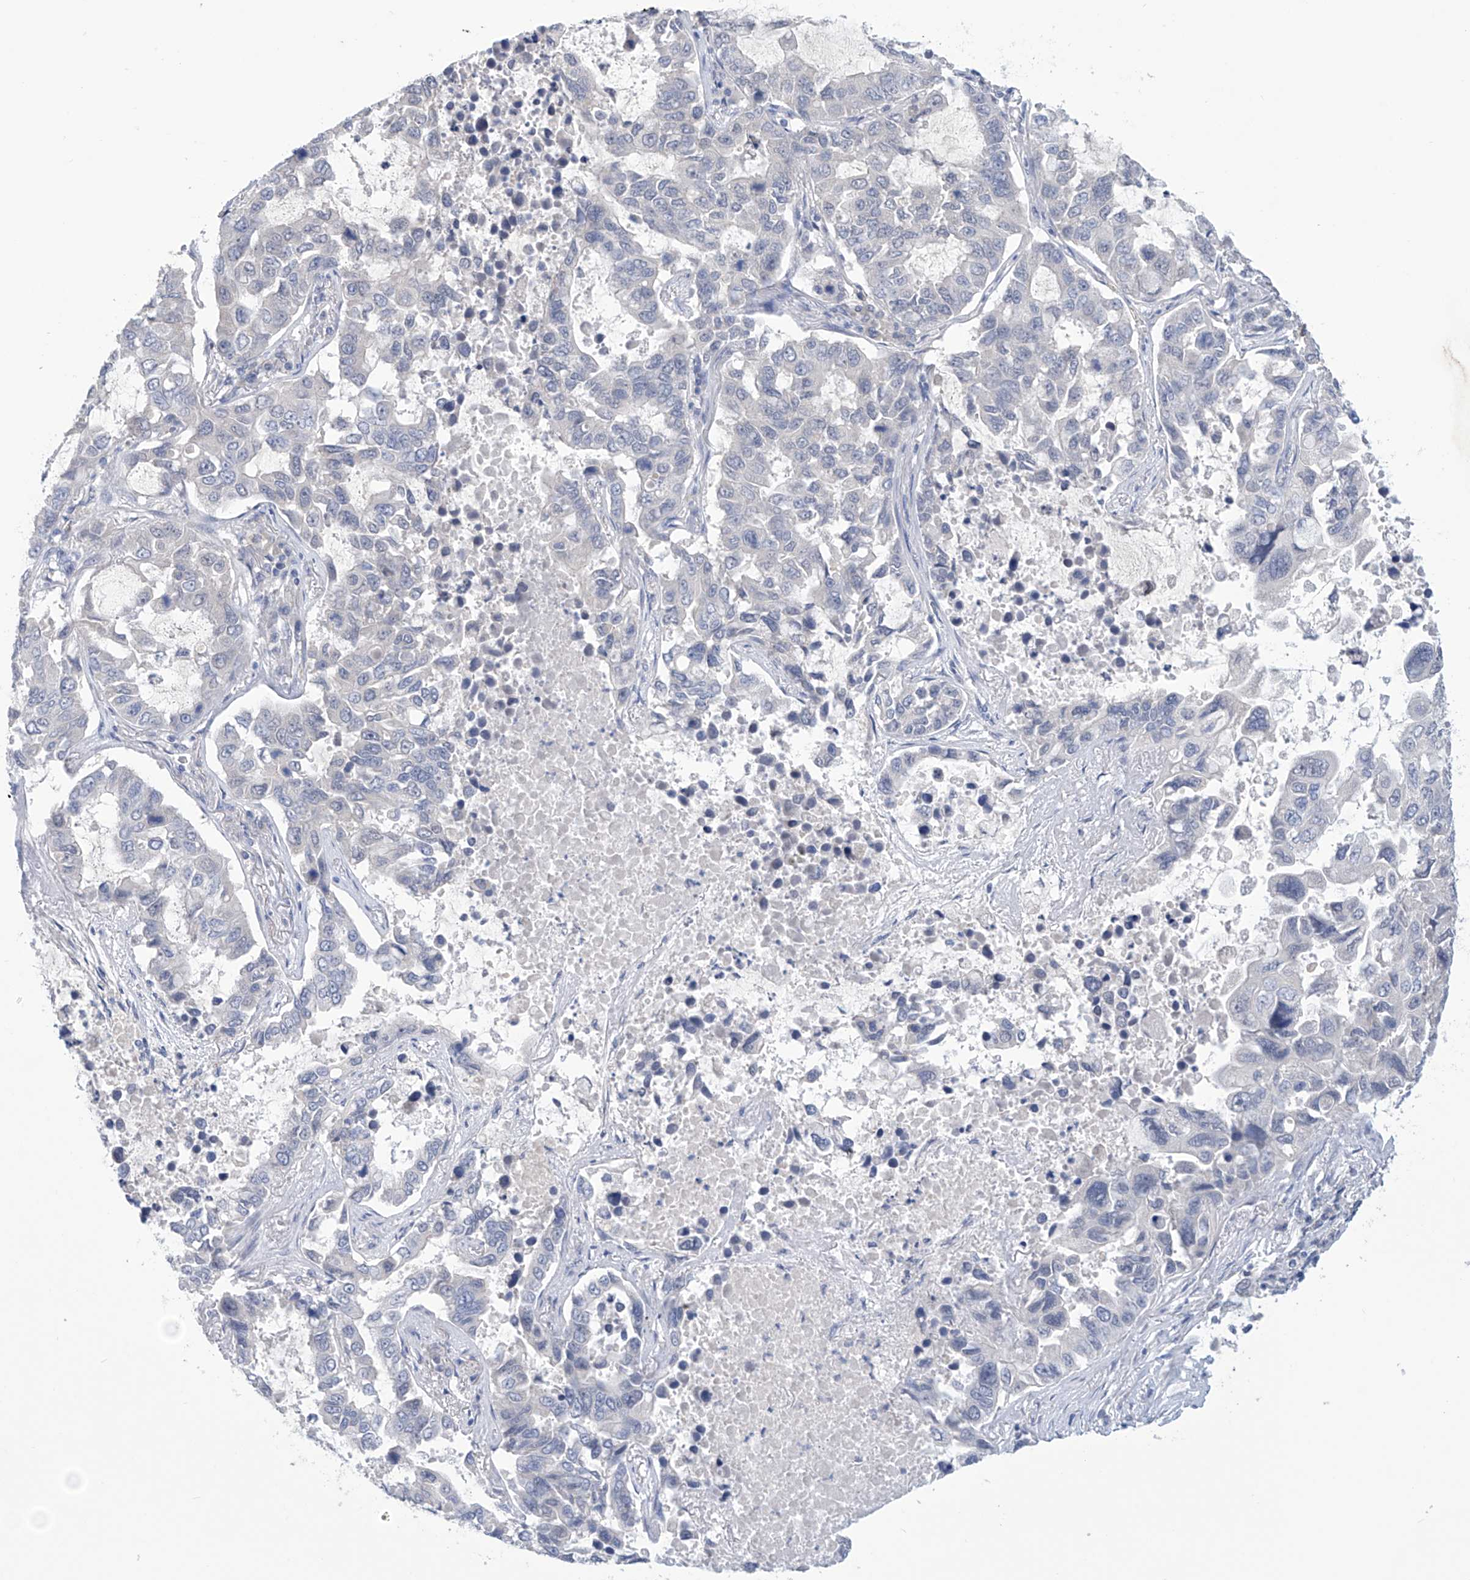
{"staining": {"intensity": "negative", "quantity": "none", "location": "none"}, "tissue": "lung cancer", "cell_type": "Tumor cells", "image_type": "cancer", "snomed": [{"axis": "morphology", "description": "Adenocarcinoma, NOS"}, {"axis": "topography", "description": "Lung"}], "caption": "The IHC histopathology image has no significant staining in tumor cells of lung cancer tissue.", "gene": "IBA57", "patient": {"sex": "male", "age": 64}}